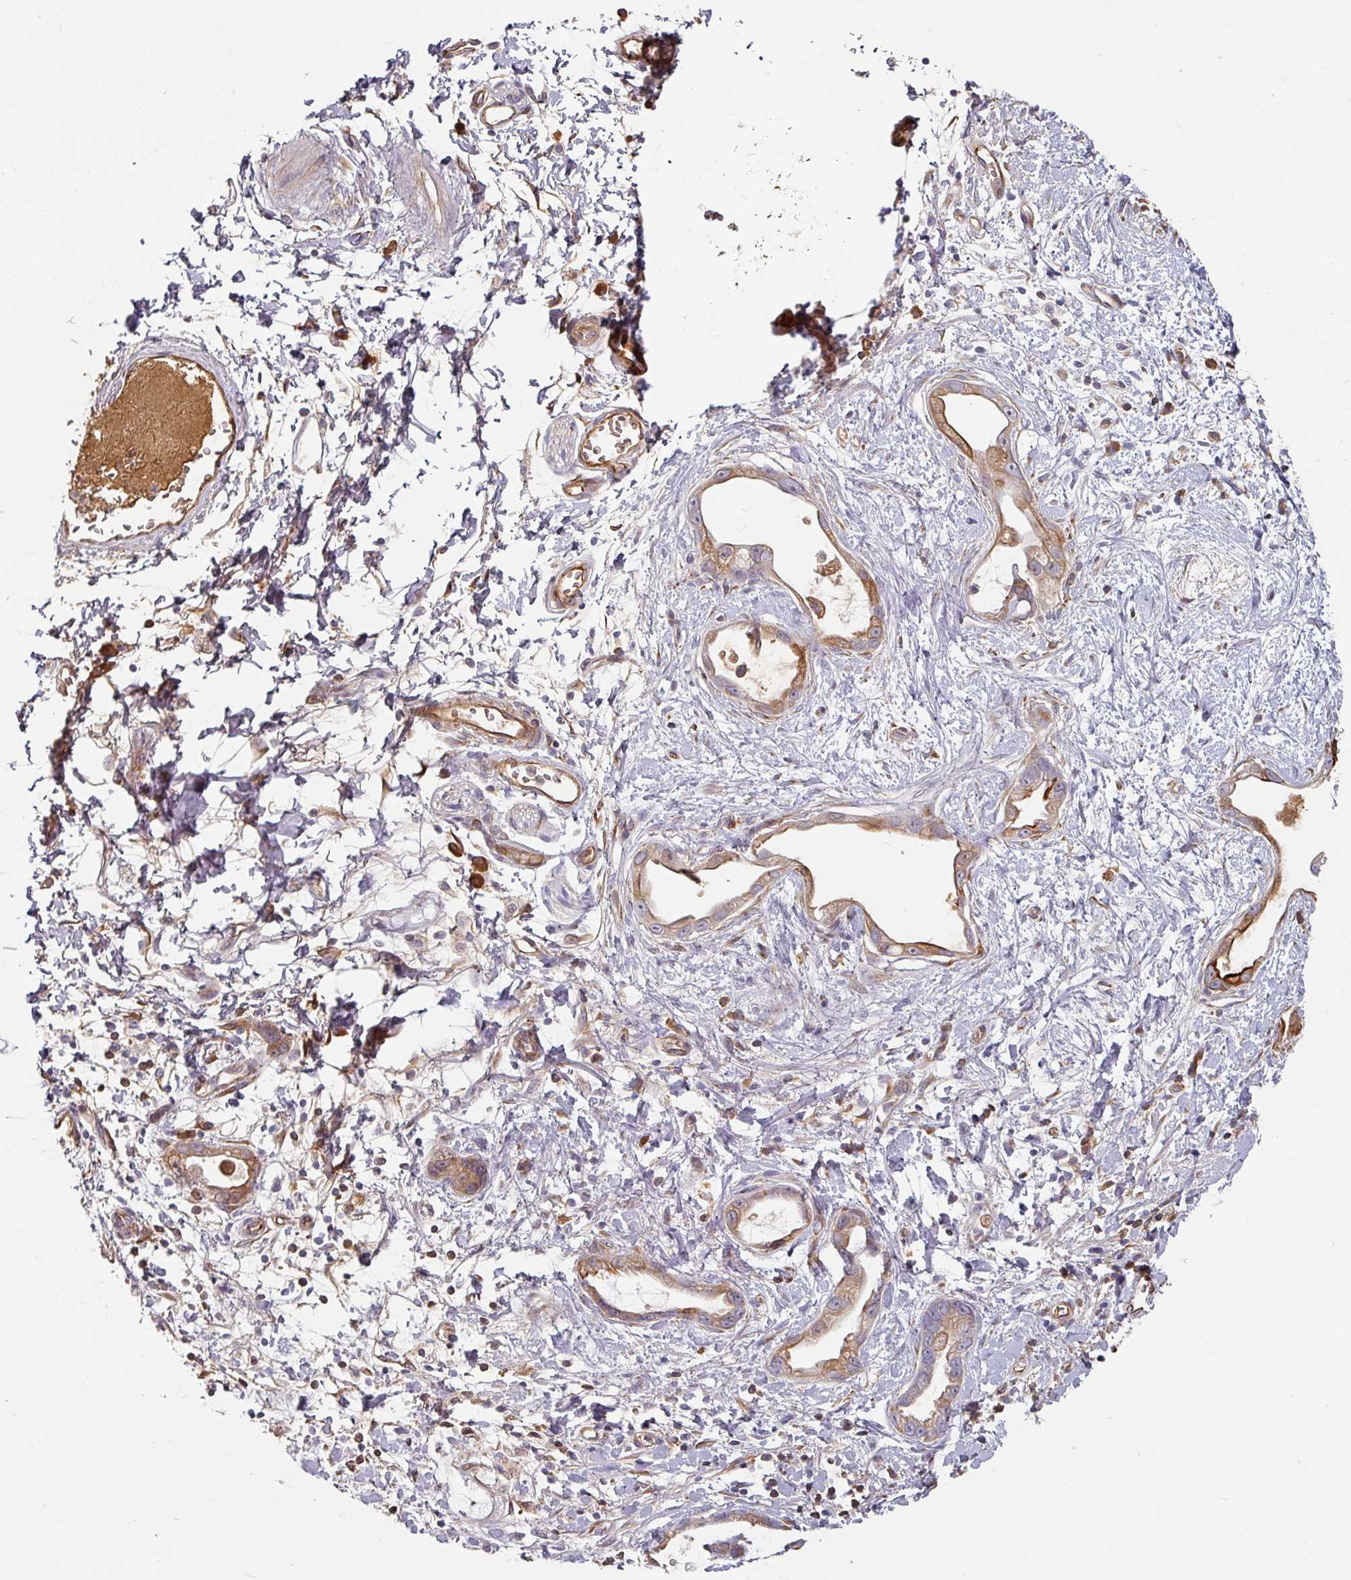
{"staining": {"intensity": "weak", "quantity": ">75%", "location": "cytoplasmic/membranous"}, "tissue": "stomach cancer", "cell_type": "Tumor cells", "image_type": "cancer", "snomed": [{"axis": "morphology", "description": "Adenocarcinoma, NOS"}, {"axis": "topography", "description": "Stomach"}], "caption": "Immunohistochemistry (IHC) (DAB) staining of human stomach cancer shows weak cytoplasmic/membranous protein staining in about >75% of tumor cells. (Brightfield microscopy of DAB IHC at high magnification).", "gene": "CEP78", "patient": {"sex": "male", "age": 55}}